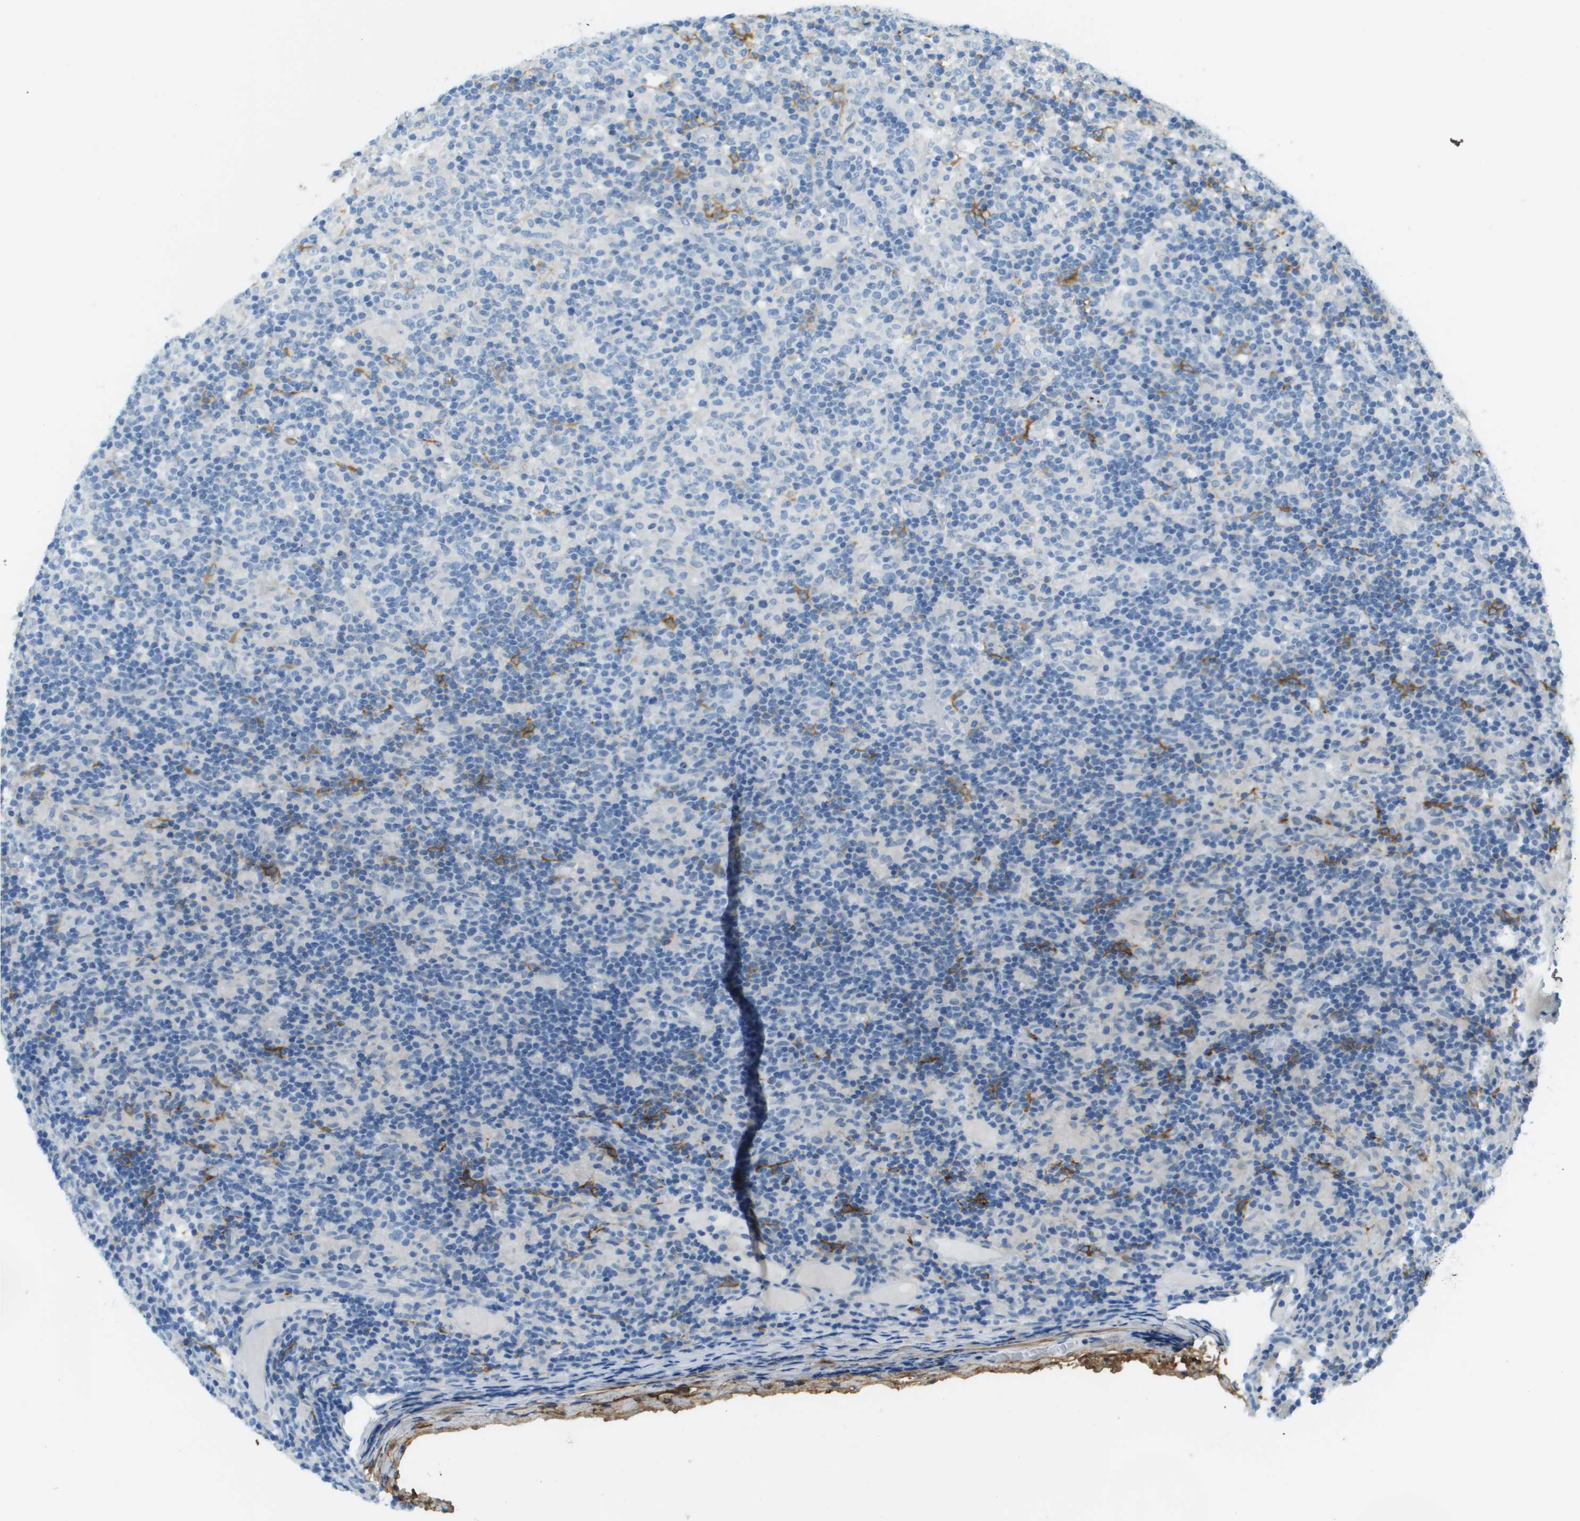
{"staining": {"intensity": "negative", "quantity": "none", "location": "none"}, "tissue": "lymphoma", "cell_type": "Tumor cells", "image_type": "cancer", "snomed": [{"axis": "morphology", "description": "Hodgkin's disease, NOS"}, {"axis": "topography", "description": "Lymph node"}], "caption": "An image of Hodgkin's disease stained for a protein displays no brown staining in tumor cells.", "gene": "DCN", "patient": {"sex": "male", "age": 70}}